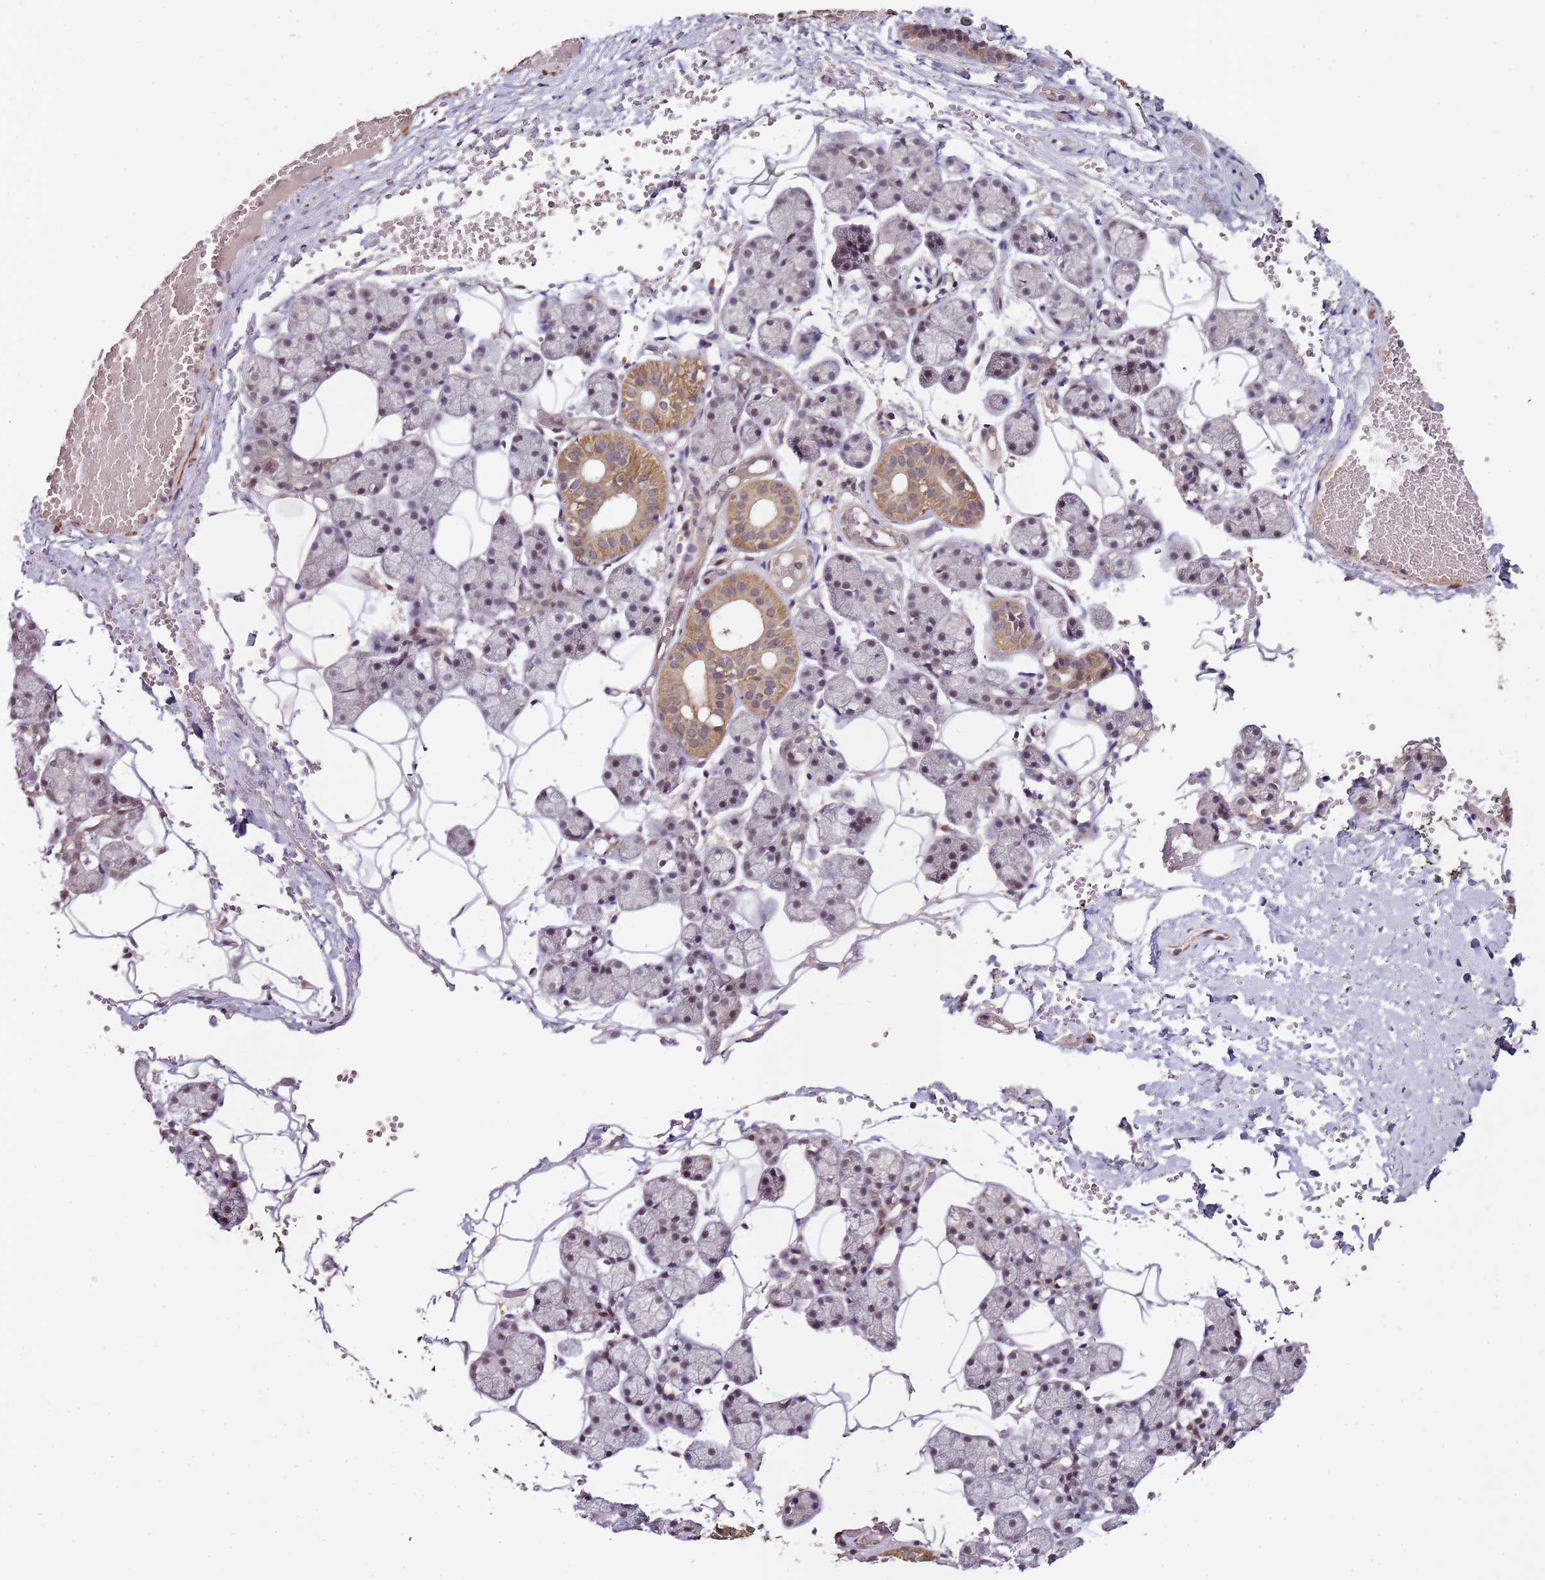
{"staining": {"intensity": "moderate", "quantity": "25%-75%", "location": "cytoplasmic/membranous,nuclear"}, "tissue": "salivary gland", "cell_type": "Glandular cells", "image_type": "normal", "snomed": [{"axis": "morphology", "description": "Normal tissue, NOS"}, {"axis": "topography", "description": "Salivary gland"}], "caption": "Human salivary gland stained for a protein (brown) shows moderate cytoplasmic/membranous,nuclear positive expression in approximately 25%-75% of glandular cells.", "gene": "LIN37", "patient": {"sex": "female", "age": 33}}